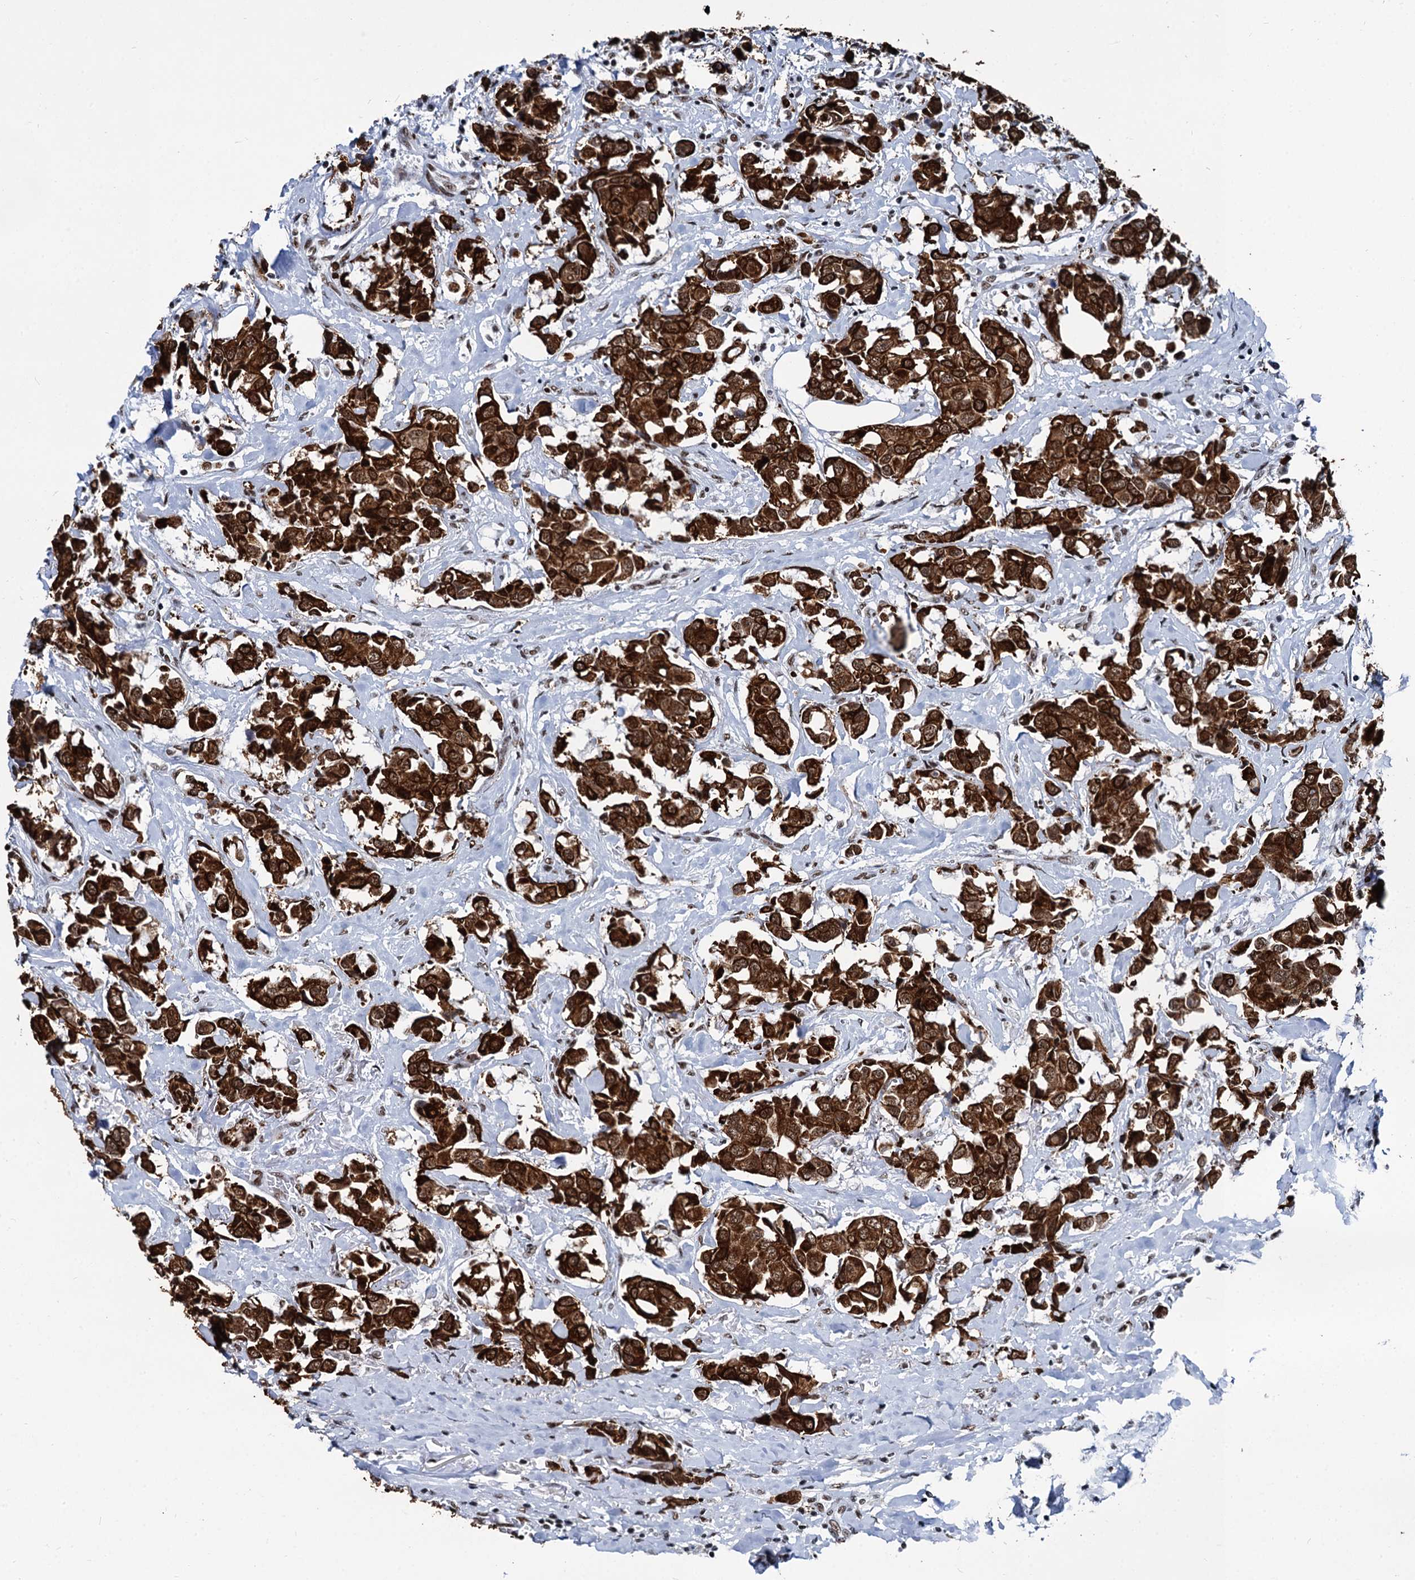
{"staining": {"intensity": "strong", "quantity": ">75%", "location": "nuclear"}, "tissue": "breast cancer", "cell_type": "Tumor cells", "image_type": "cancer", "snomed": [{"axis": "morphology", "description": "Duct carcinoma"}, {"axis": "topography", "description": "Breast"}], "caption": "IHC staining of intraductal carcinoma (breast), which displays high levels of strong nuclear staining in approximately >75% of tumor cells indicating strong nuclear protein staining. The staining was performed using DAB (3,3'-diaminobenzidine) (brown) for protein detection and nuclei were counterstained in hematoxylin (blue).", "gene": "DDX23", "patient": {"sex": "female", "age": 80}}